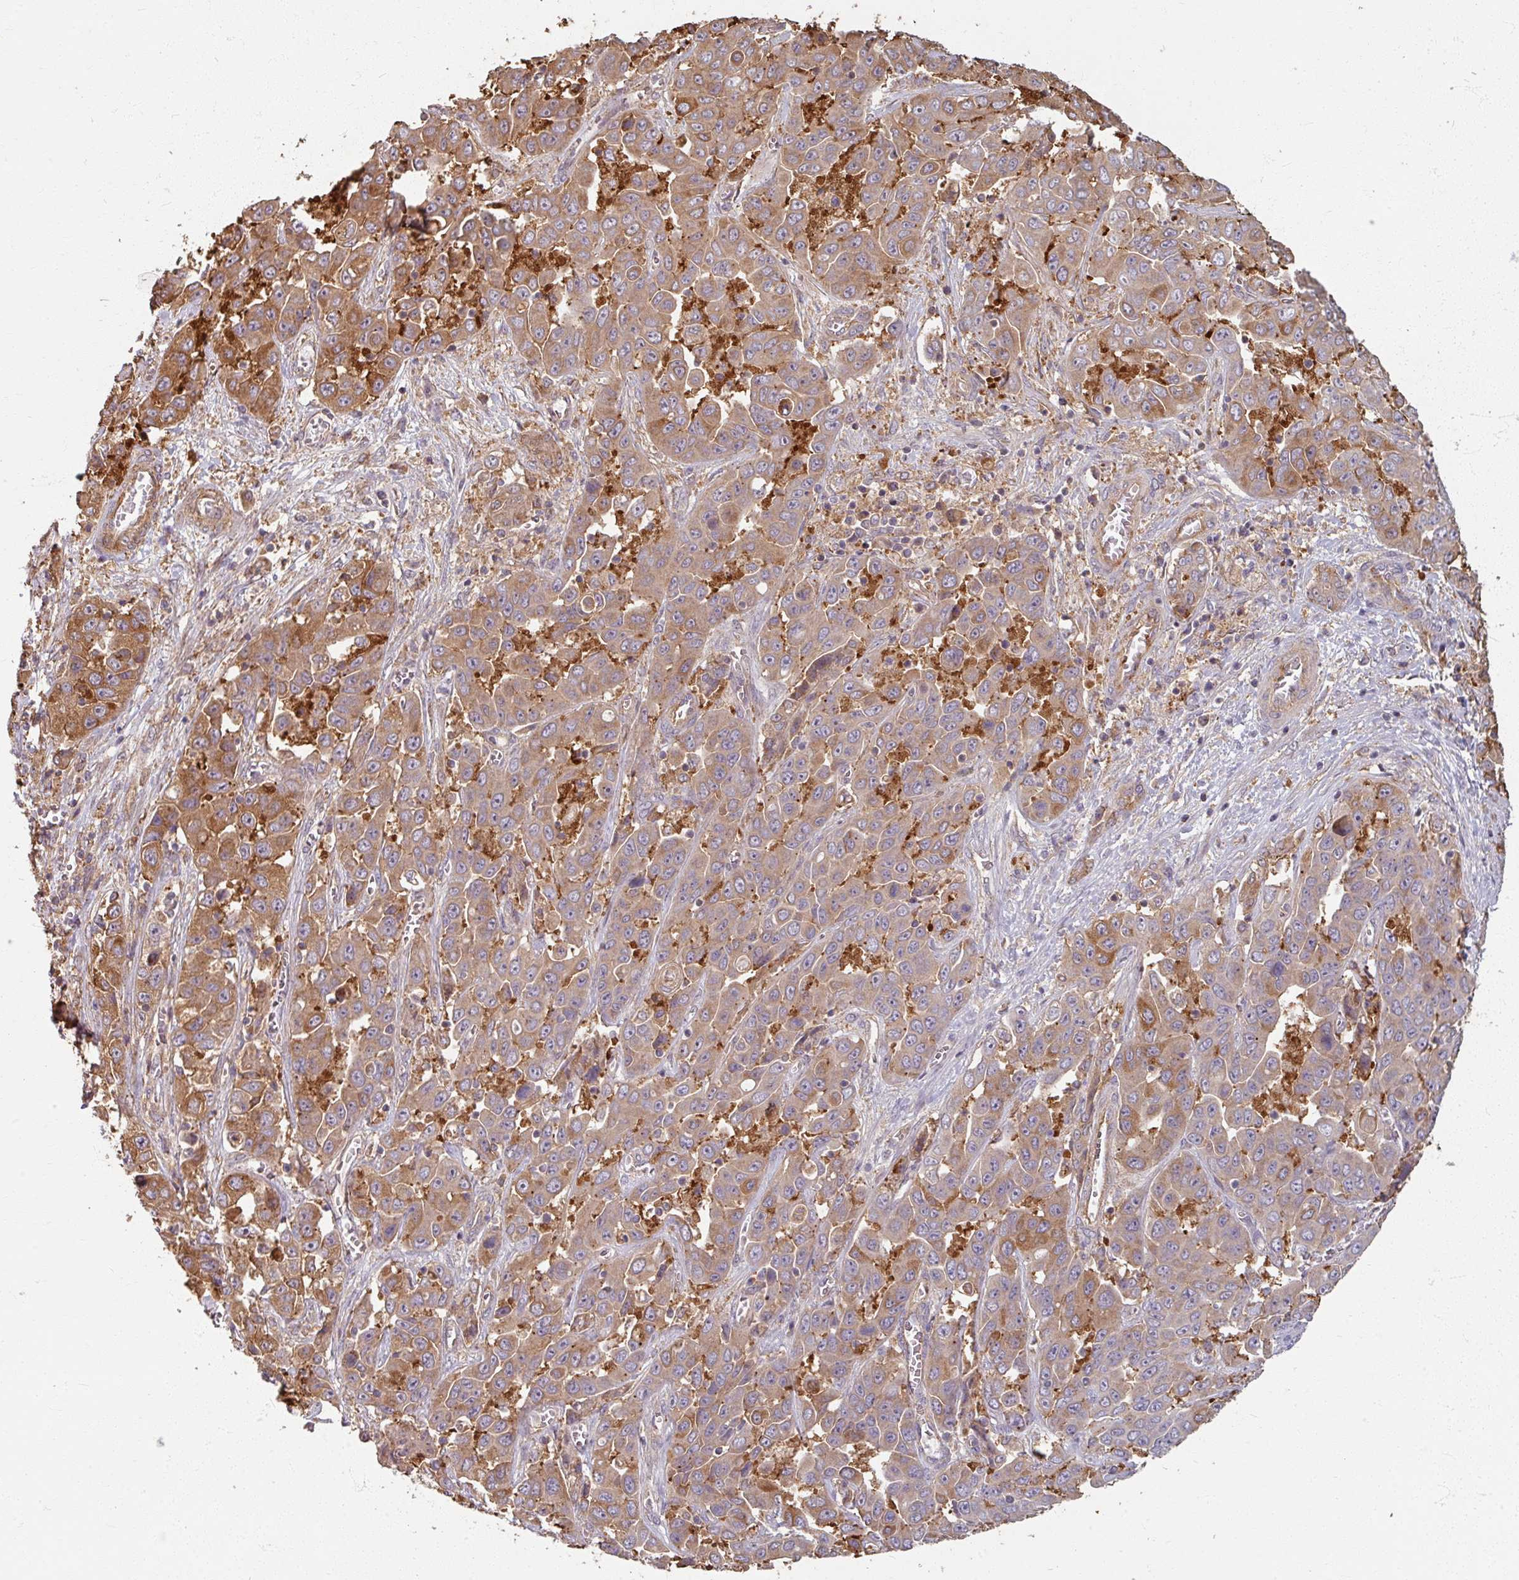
{"staining": {"intensity": "moderate", "quantity": "25%-75%", "location": "cytoplasmic/membranous"}, "tissue": "liver cancer", "cell_type": "Tumor cells", "image_type": "cancer", "snomed": [{"axis": "morphology", "description": "Cholangiocarcinoma"}, {"axis": "topography", "description": "Liver"}], "caption": "Human liver cancer stained with a protein marker reveals moderate staining in tumor cells.", "gene": "CCDC68", "patient": {"sex": "female", "age": 52}}